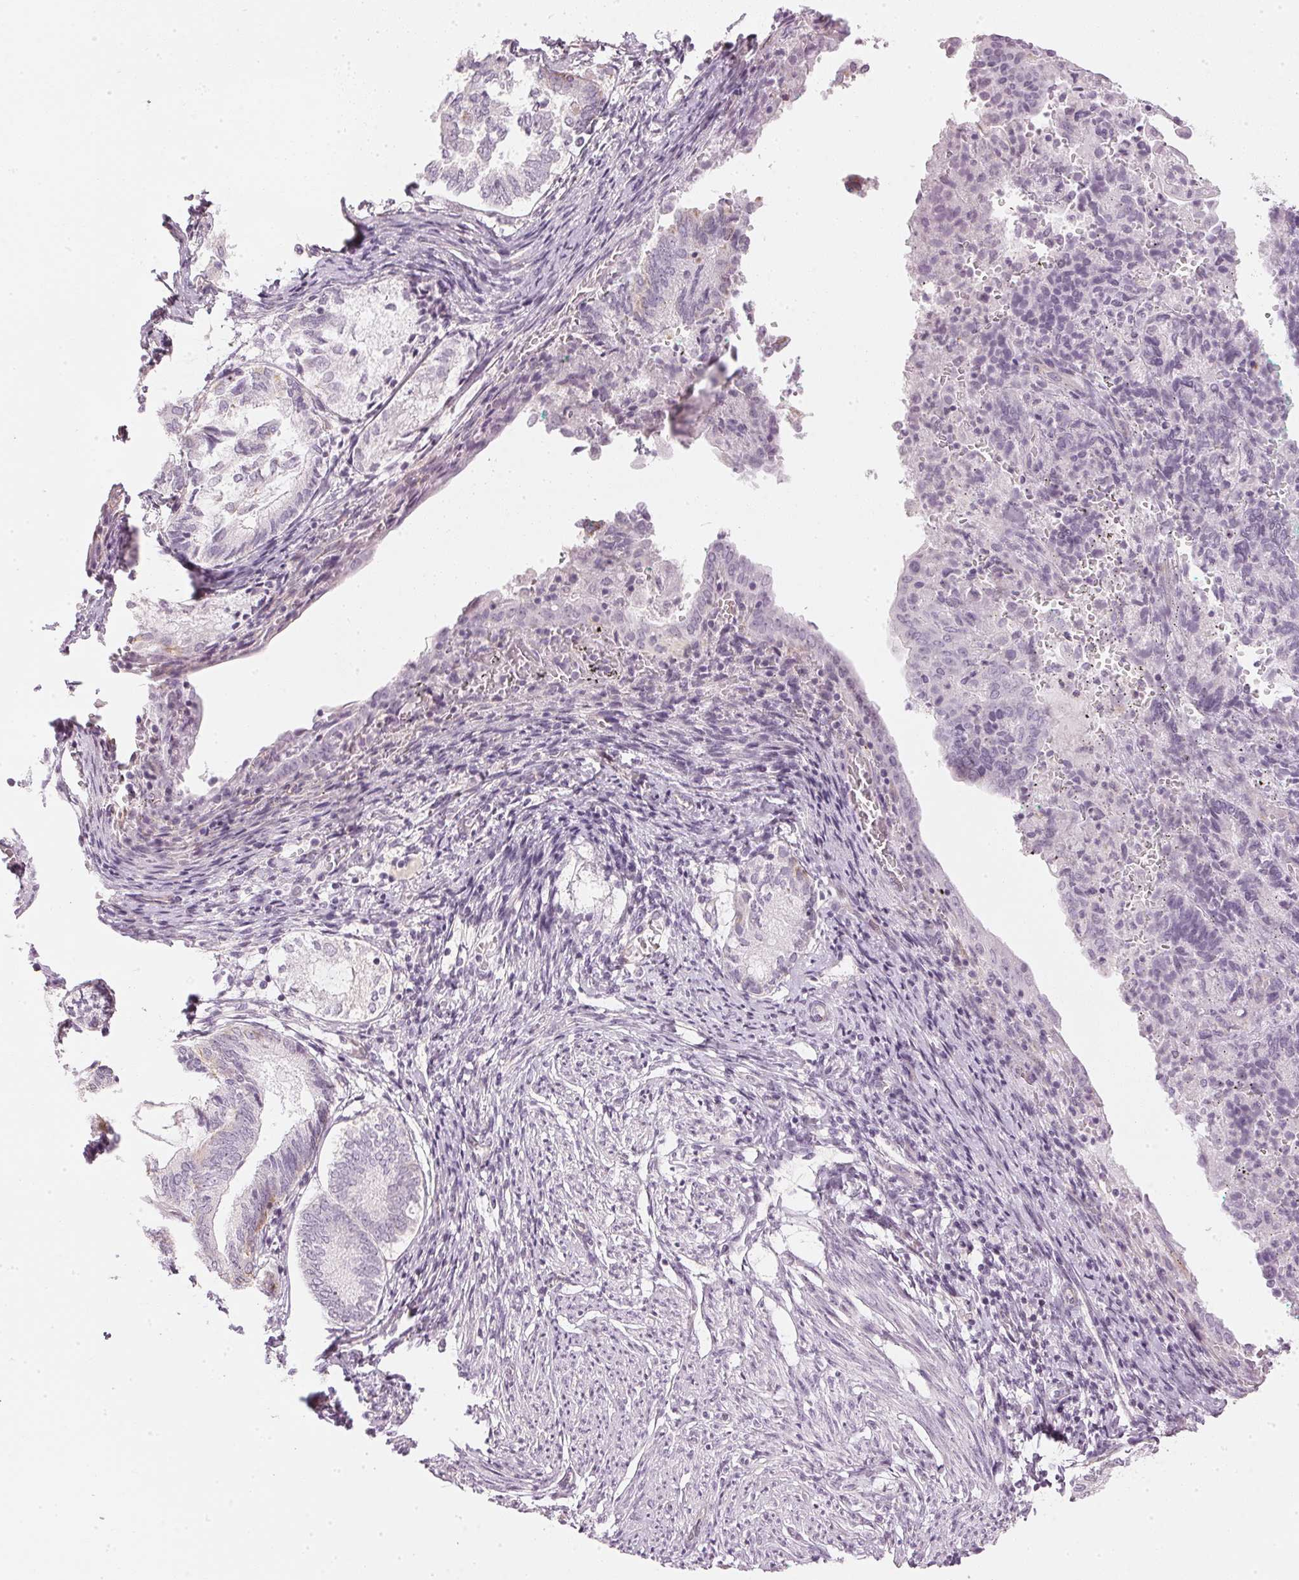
{"staining": {"intensity": "negative", "quantity": "none", "location": "none"}, "tissue": "endometrium", "cell_type": "Cells in endometrial stroma", "image_type": "normal", "snomed": [{"axis": "morphology", "description": "Normal tissue, NOS"}, {"axis": "topography", "description": "Endometrium"}], "caption": "Endometrium stained for a protein using immunohistochemistry (IHC) shows no positivity cells in endometrial stroma.", "gene": "APLP1", "patient": {"sex": "female", "age": 50}}